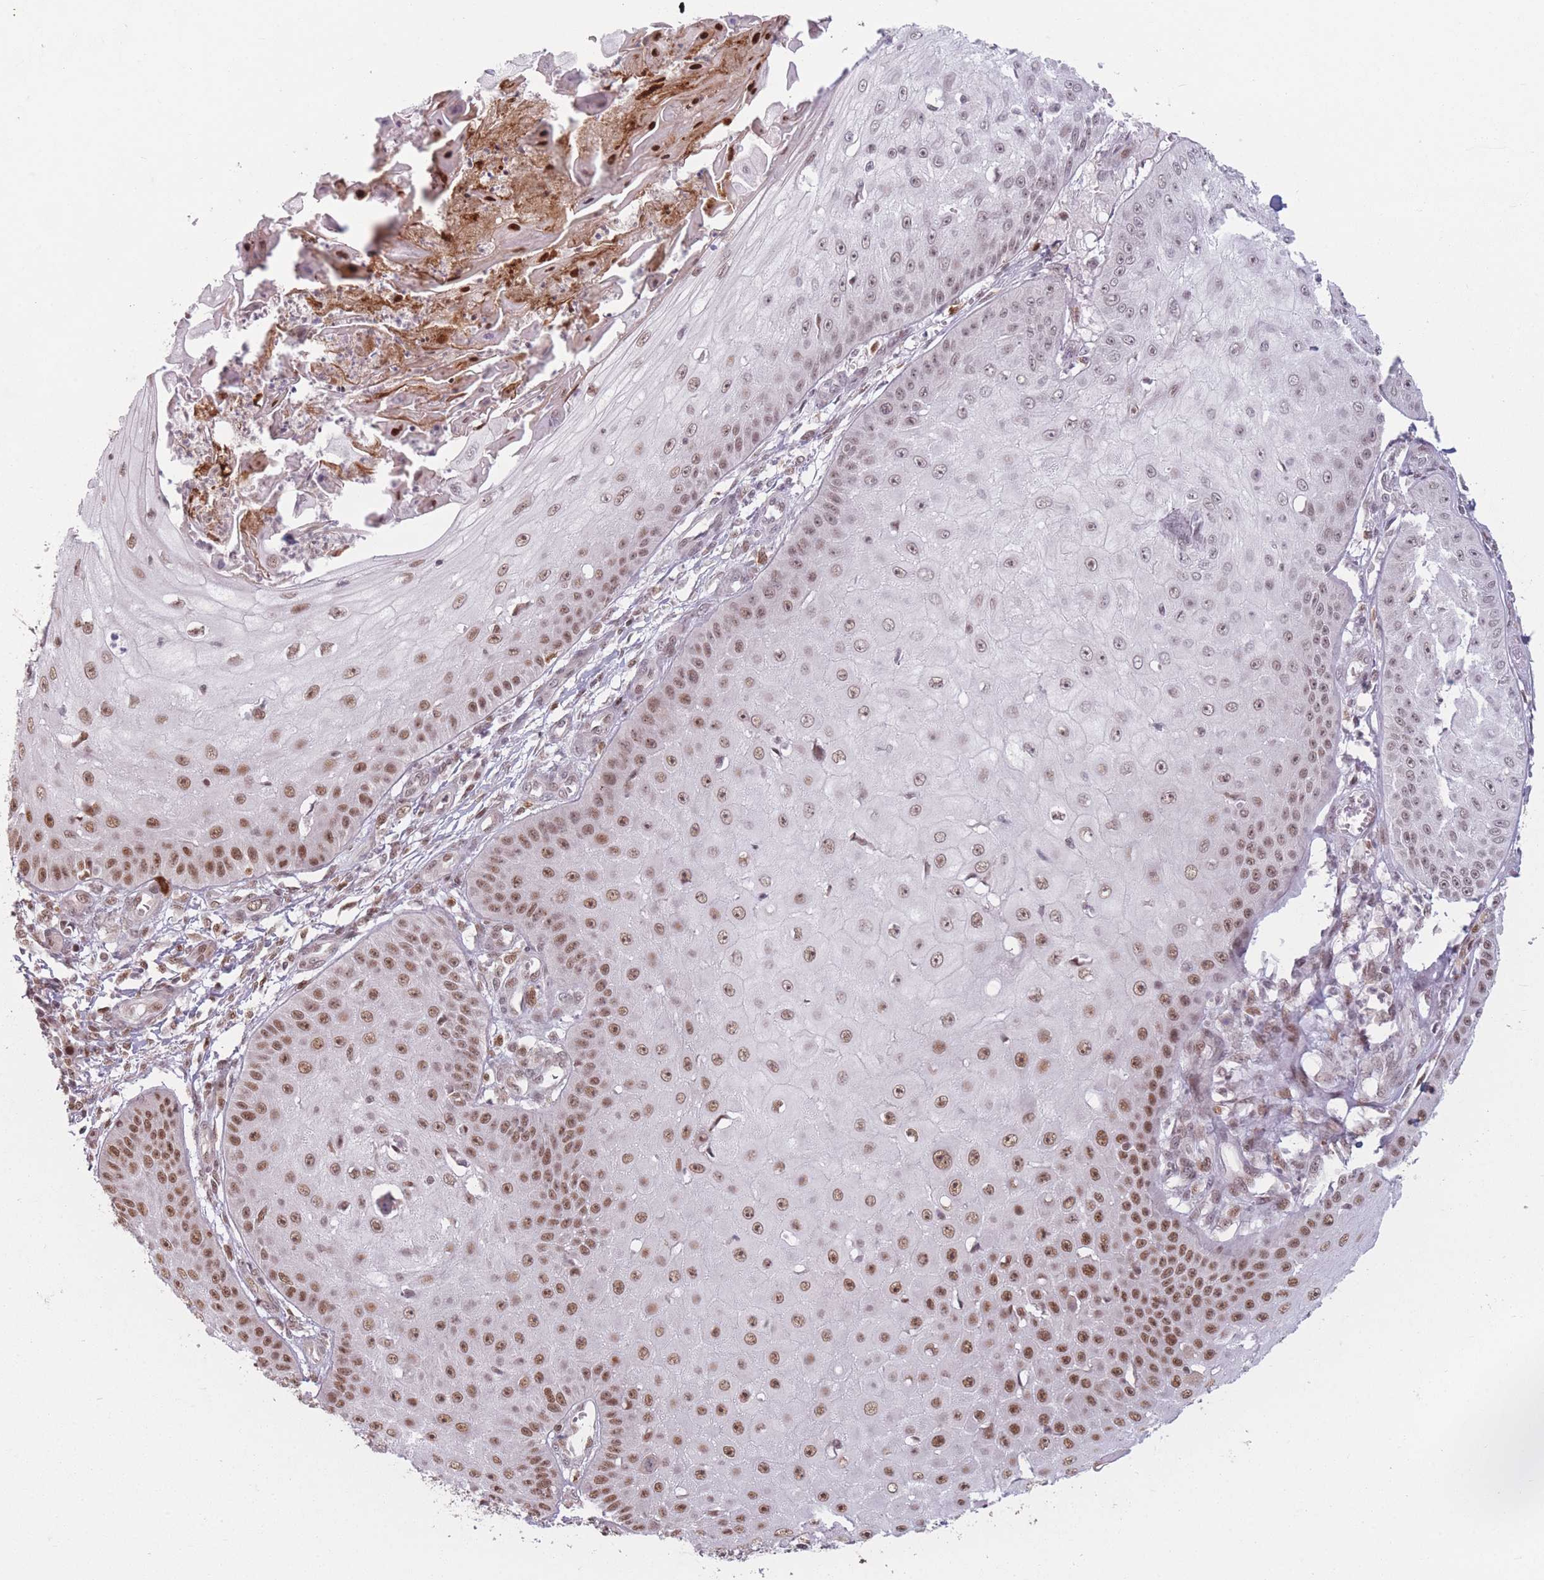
{"staining": {"intensity": "moderate", "quantity": ">75%", "location": "nuclear"}, "tissue": "skin cancer", "cell_type": "Tumor cells", "image_type": "cancer", "snomed": [{"axis": "morphology", "description": "Squamous cell carcinoma, NOS"}, {"axis": "topography", "description": "Skin"}], "caption": "A medium amount of moderate nuclear staining is identified in approximately >75% of tumor cells in skin cancer tissue.", "gene": "SUPT6H", "patient": {"sex": "male", "age": 70}}